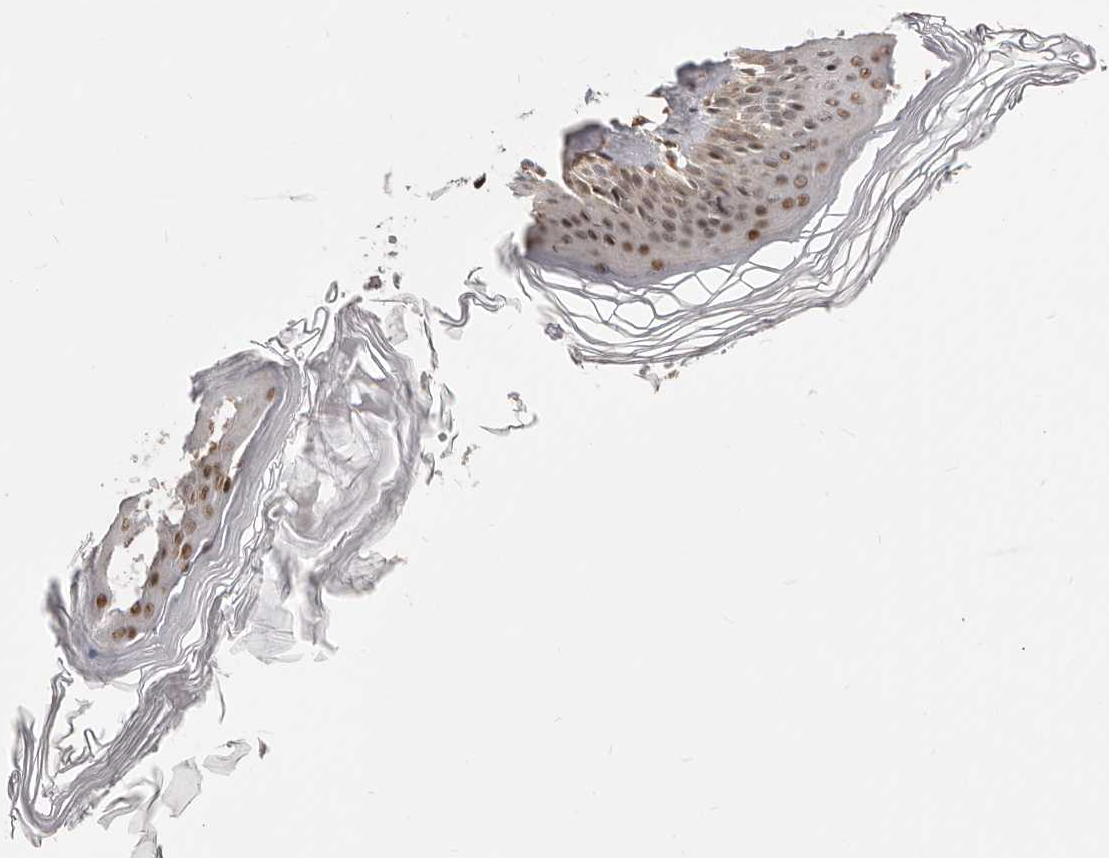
{"staining": {"intensity": "negative", "quantity": "none", "location": "none"}, "tissue": "skin", "cell_type": "Fibroblasts", "image_type": "normal", "snomed": [{"axis": "morphology", "description": "Normal tissue, NOS"}, {"axis": "topography", "description": "Skin"}], "caption": "There is no significant positivity in fibroblasts of skin.", "gene": "SEC14L1", "patient": {"sex": "female", "age": 27}}